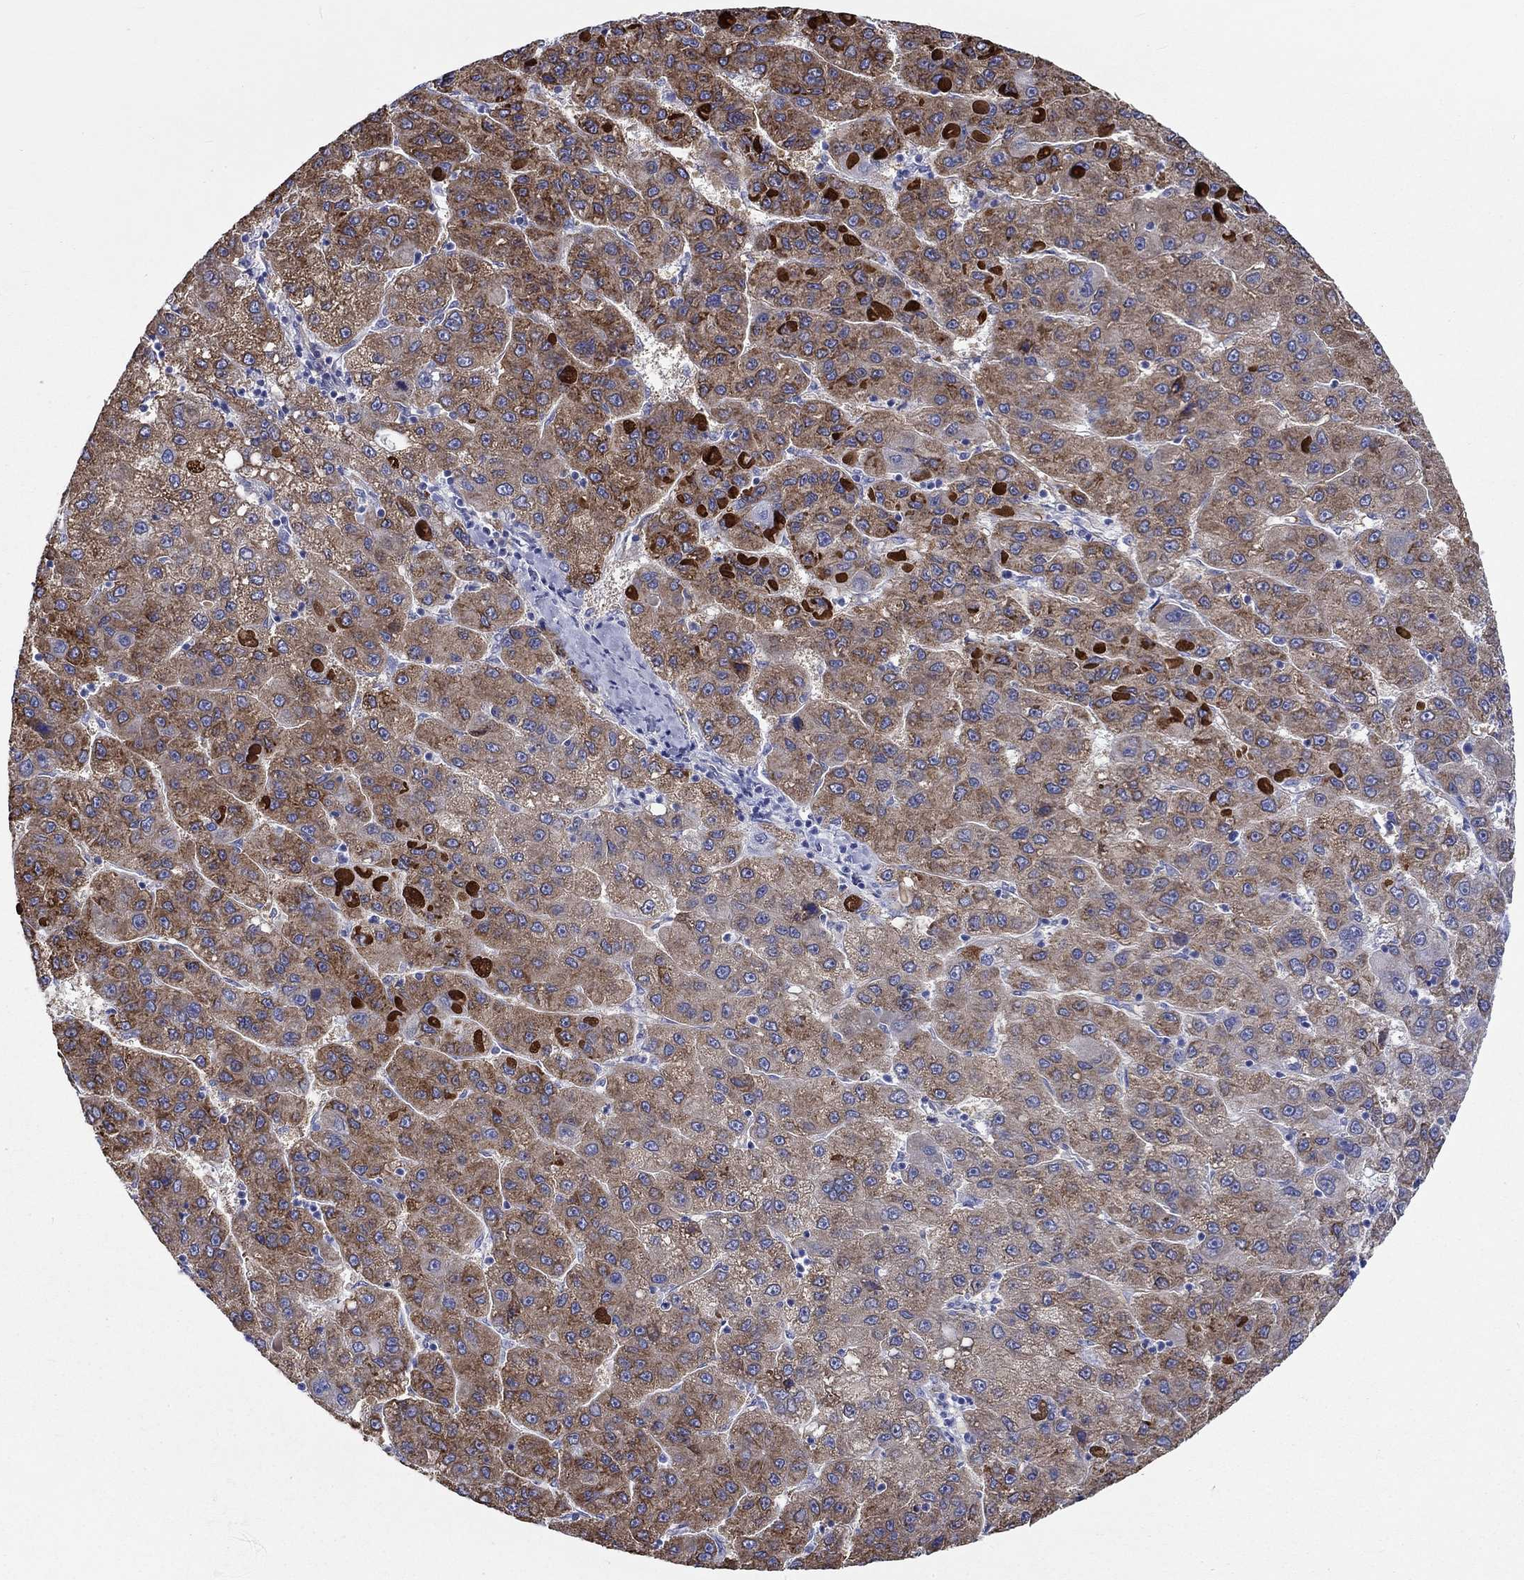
{"staining": {"intensity": "strong", "quantity": "25%-75%", "location": "cytoplasmic/membranous"}, "tissue": "liver cancer", "cell_type": "Tumor cells", "image_type": "cancer", "snomed": [{"axis": "morphology", "description": "Carcinoma, Hepatocellular, NOS"}, {"axis": "topography", "description": "Liver"}], "caption": "IHC (DAB (3,3'-diaminobenzidine)) staining of liver hepatocellular carcinoma displays strong cytoplasmic/membranous protein staining in approximately 25%-75% of tumor cells.", "gene": "CDY2B", "patient": {"sex": "female", "age": 82}}